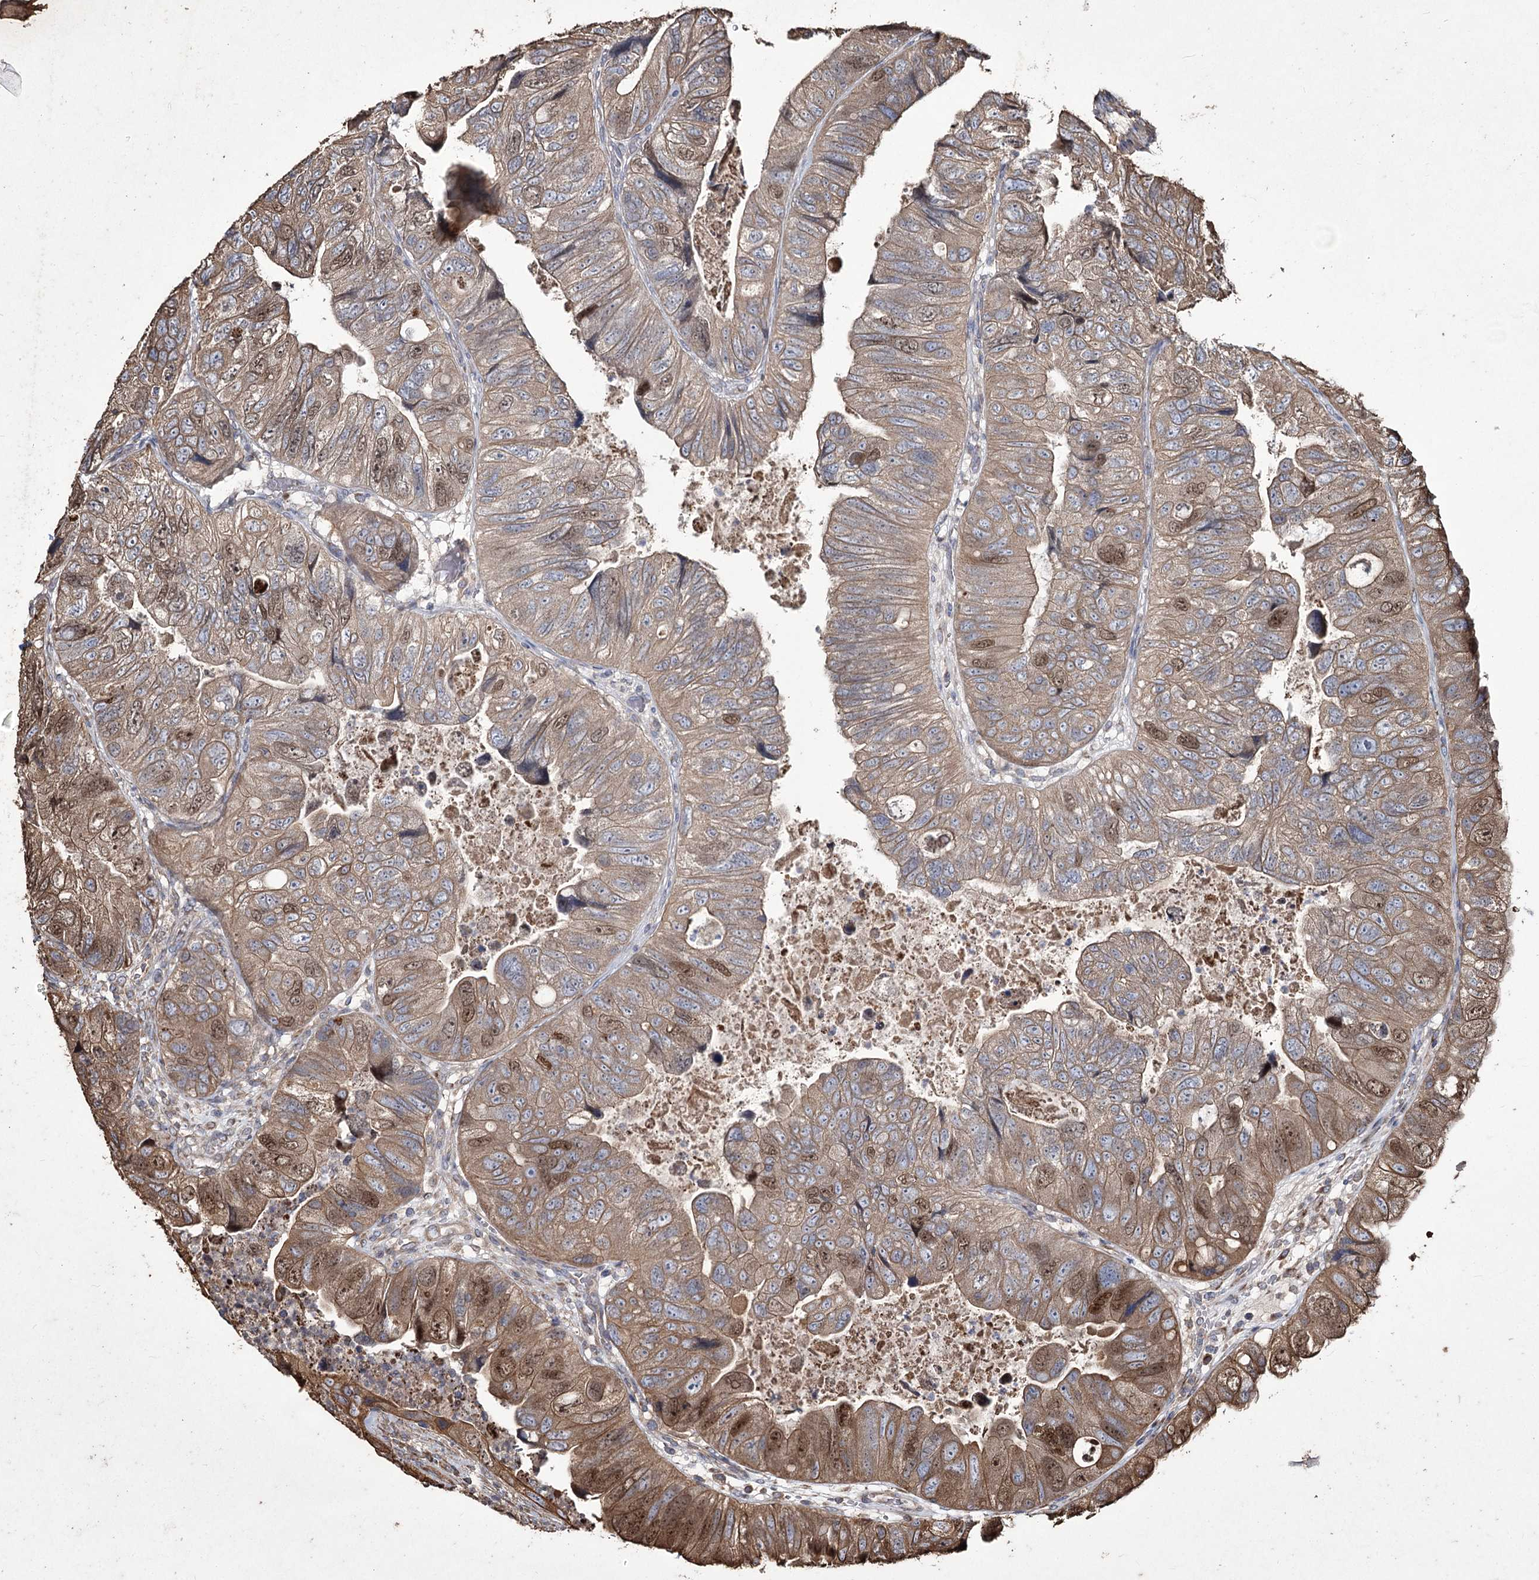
{"staining": {"intensity": "moderate", "quantity": "25%-75%", "location": "cytoplasmic/membranous,nuclear"}, "tissue": "colorectal cancer", "cell_type": "Tumor cells", "image_type": "cancer", "snomed": [{"axis": "morphology", "description": "Adenocarcinoma, NOS"}, {"axis": "topography", "description": "Rectum"}], "caption": "Immunohistochemistry staining of adenocarcinoma (colorectal), which reveals medium levels of moderate cytoplasmic/membranous and nuclear positivity in about 25%-75% of tumor cells indicating moderate cytoplasmic/membranous and nuclear protein expression. The staining was performed using DAB (brown) for protein detection and nuclei were counterstained in hematoxylin (blue).", "gene": "PRC1", "patient": {"sex": "male", "age": 63}}